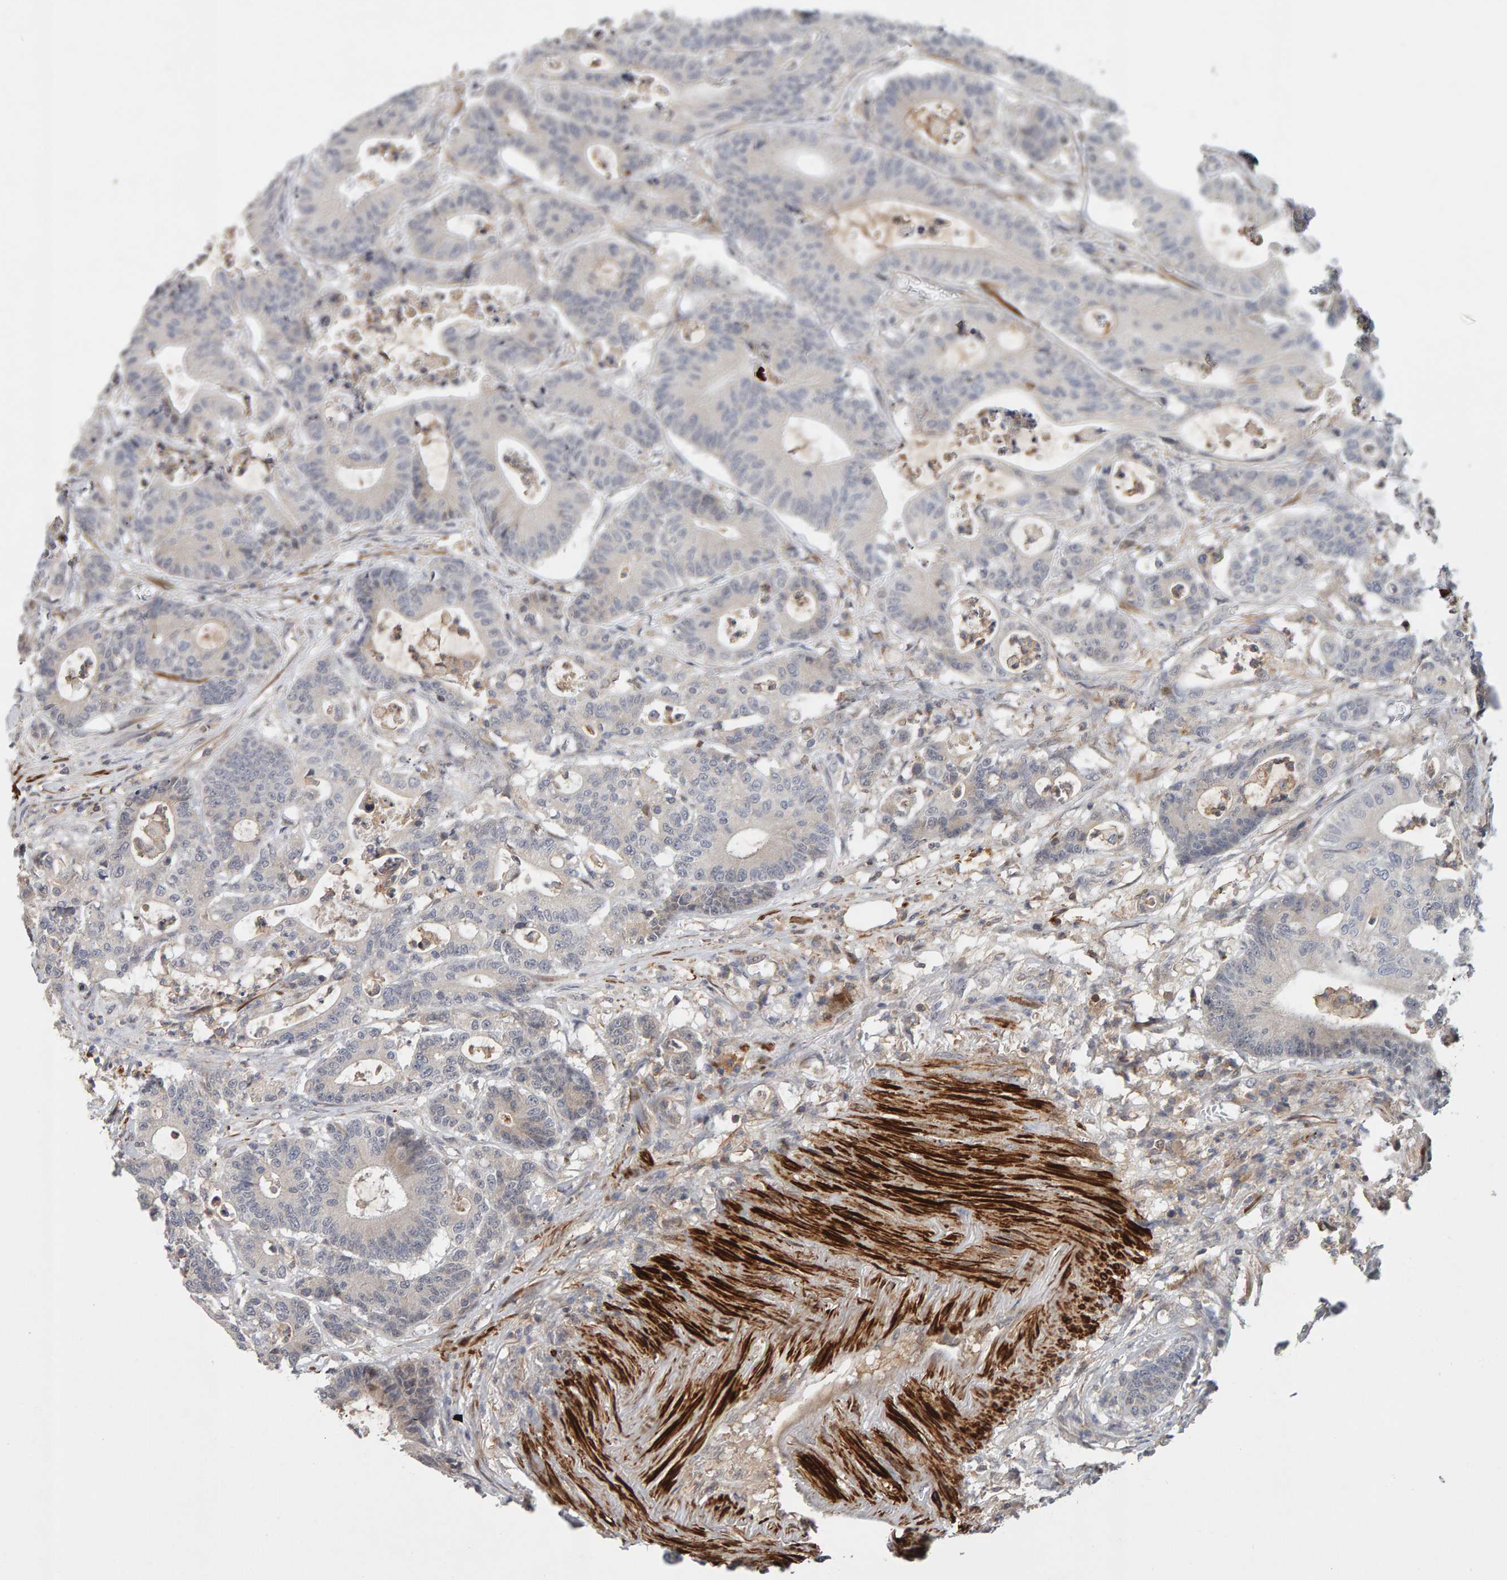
{"staining": {"intensity": "negative", "quantity": "none", "location": "none"}, "tissue": "colorectal cancer", "cell_type": "Tumor cells", "image_type": "cancer", "snomed": [{"axis": "morphology", "description": "Adenocarcinoma, NOS"}, {"axis": "topography", "description": "Colon"}], "caption": "IHC image of adenocarcinoma (colorectal) stained for a protein (brown), which reveals no positivity in tumor cells.", "gene": "NUDCD1", "patient": {"sex": "female", "age": 84}}